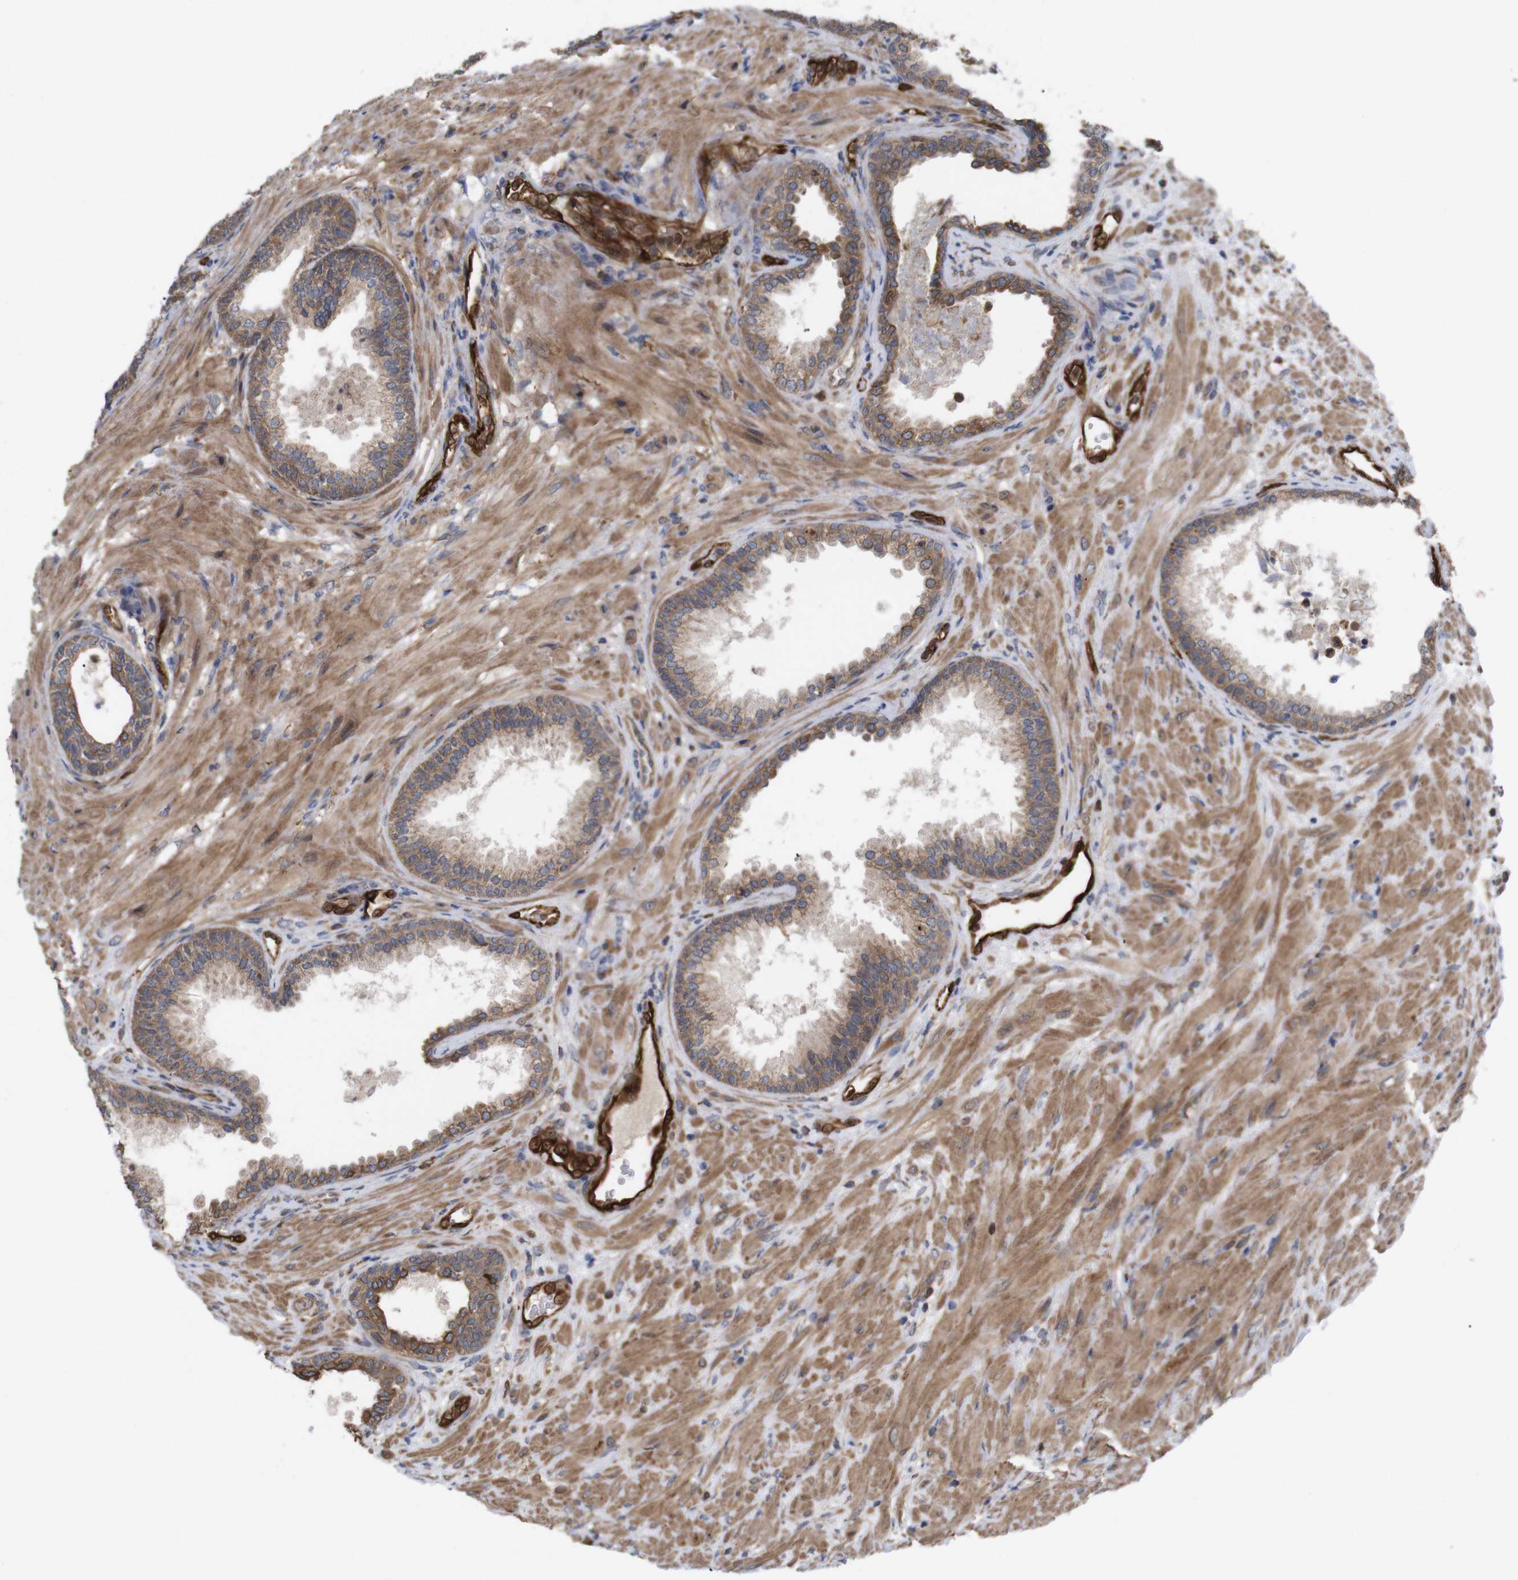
{"staining": {"intensity": "moderate", "quantity": ">75%", "location": "cytoplasmic/membranous"}, "tissue": "prostate", "cell_type": "Glandular cells", "image_type": "normal", "snomed": [{"axis": "morphology", "description": "Normal tissue, NOS"}, {"axis": "topography", "description": "Prostate"}], "caption": "An immunohistochemistry histopathology image of benign tissue is shown. Protein staining in brown shows moderate cytoplasmic/membranous positivity in prostate within glandular cells.", "gene": "TIAM1", "patient": {"sex": "male", "age": 76}}